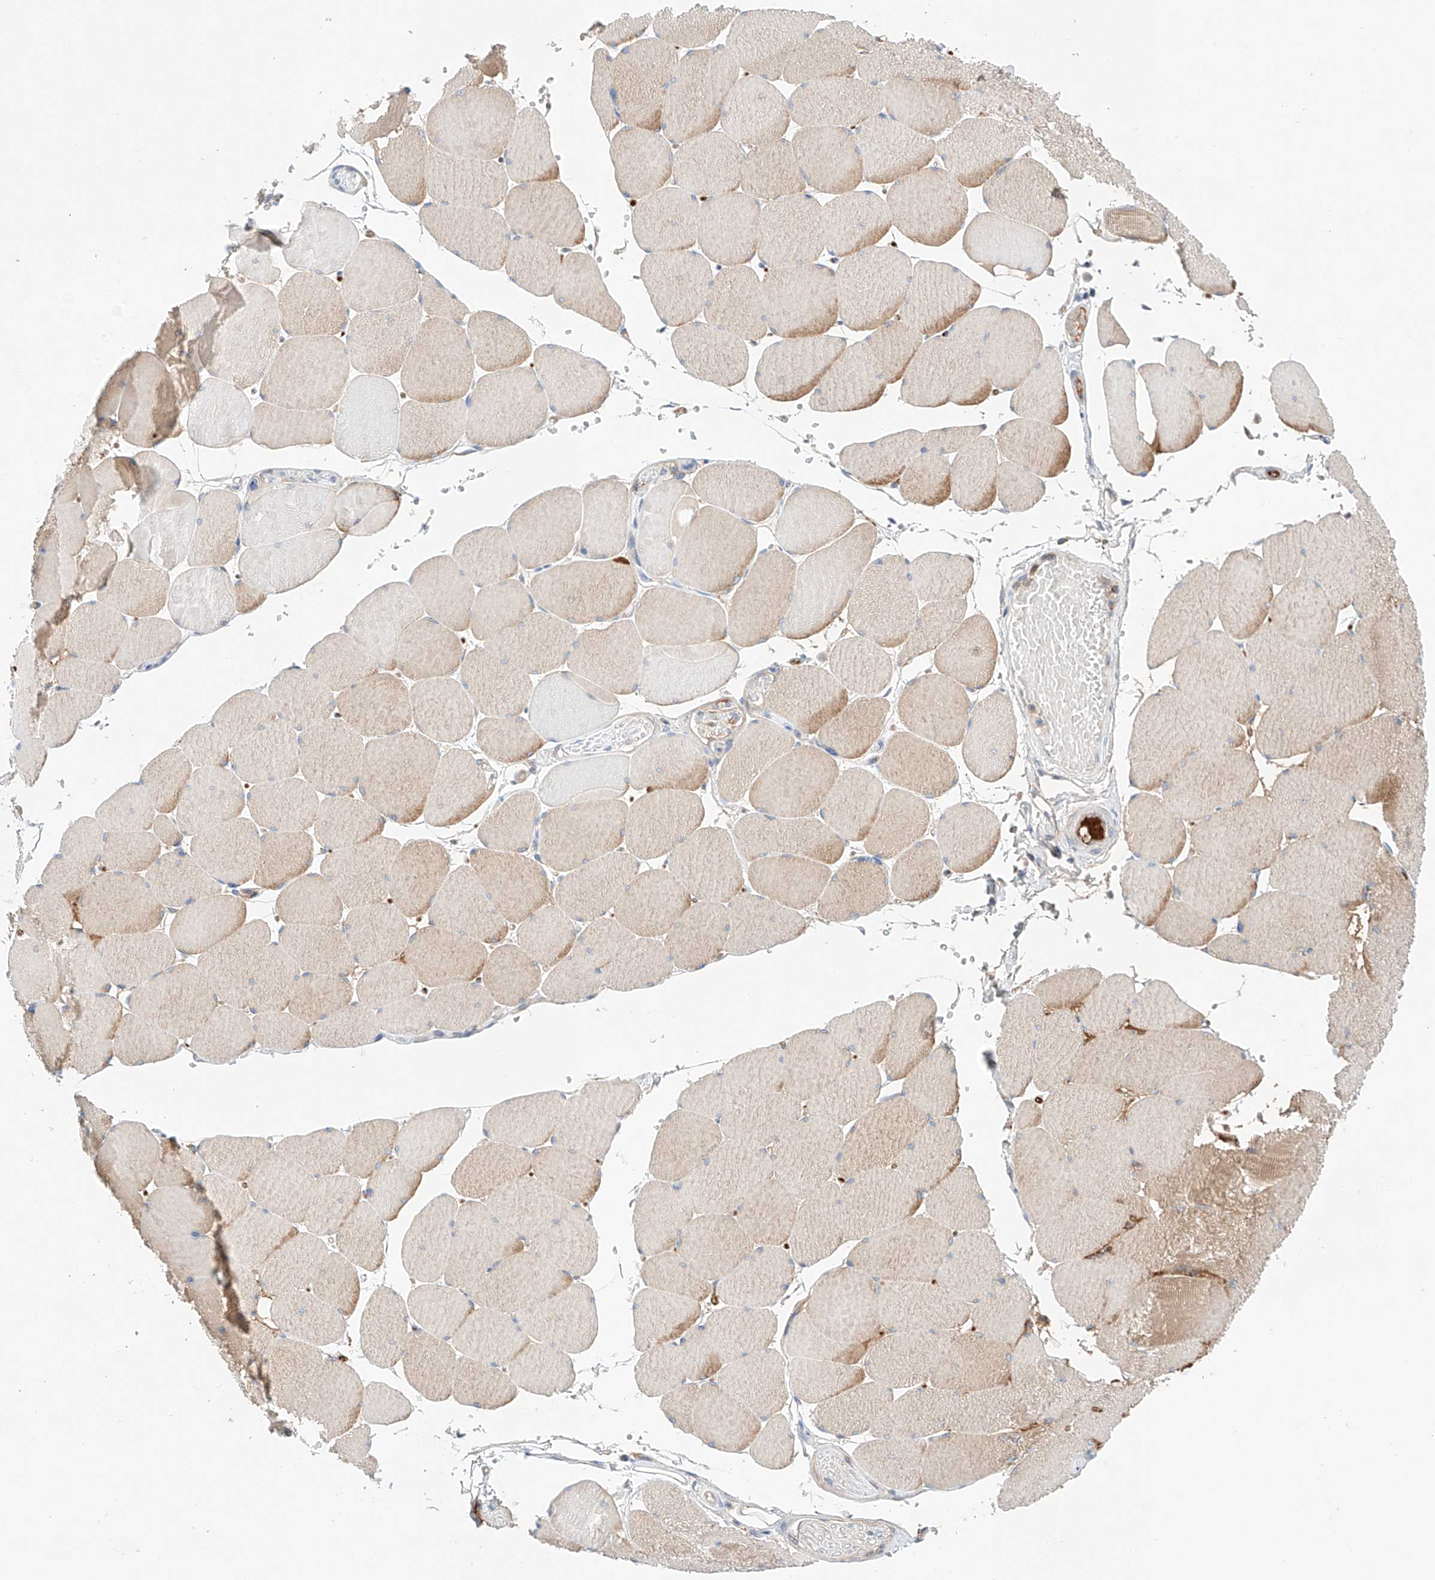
{"staining": {"intensity": "weak", "quantity": "25%-75%", "location": "cytoplasmic/membranous"}, "tissue": "skeletal muscle", "cell_type": "Myocytes", "image_type": "normal", "snomed": [{"axis": "morphology", "description": "Normal tissue, NOS"}, {"axis": "topography", "description": "Skeletal muscle"}, {"axis": "topography", "description": "Head-Neck"}], "caption": "Immunohistochemistry (IHC) photomicrograph of unremarkable skeletal muscle: human skeletal muscle stained using immunohistochemistry (IHC) reveals low levels of weak protein expression localized specifically in the cytoplasmic/membranous of myocytes, appearing as a cytoplasmic/membranous brown color.", "gene": "PGGT1B", "patient": {"sex": "male", "age": 66}}